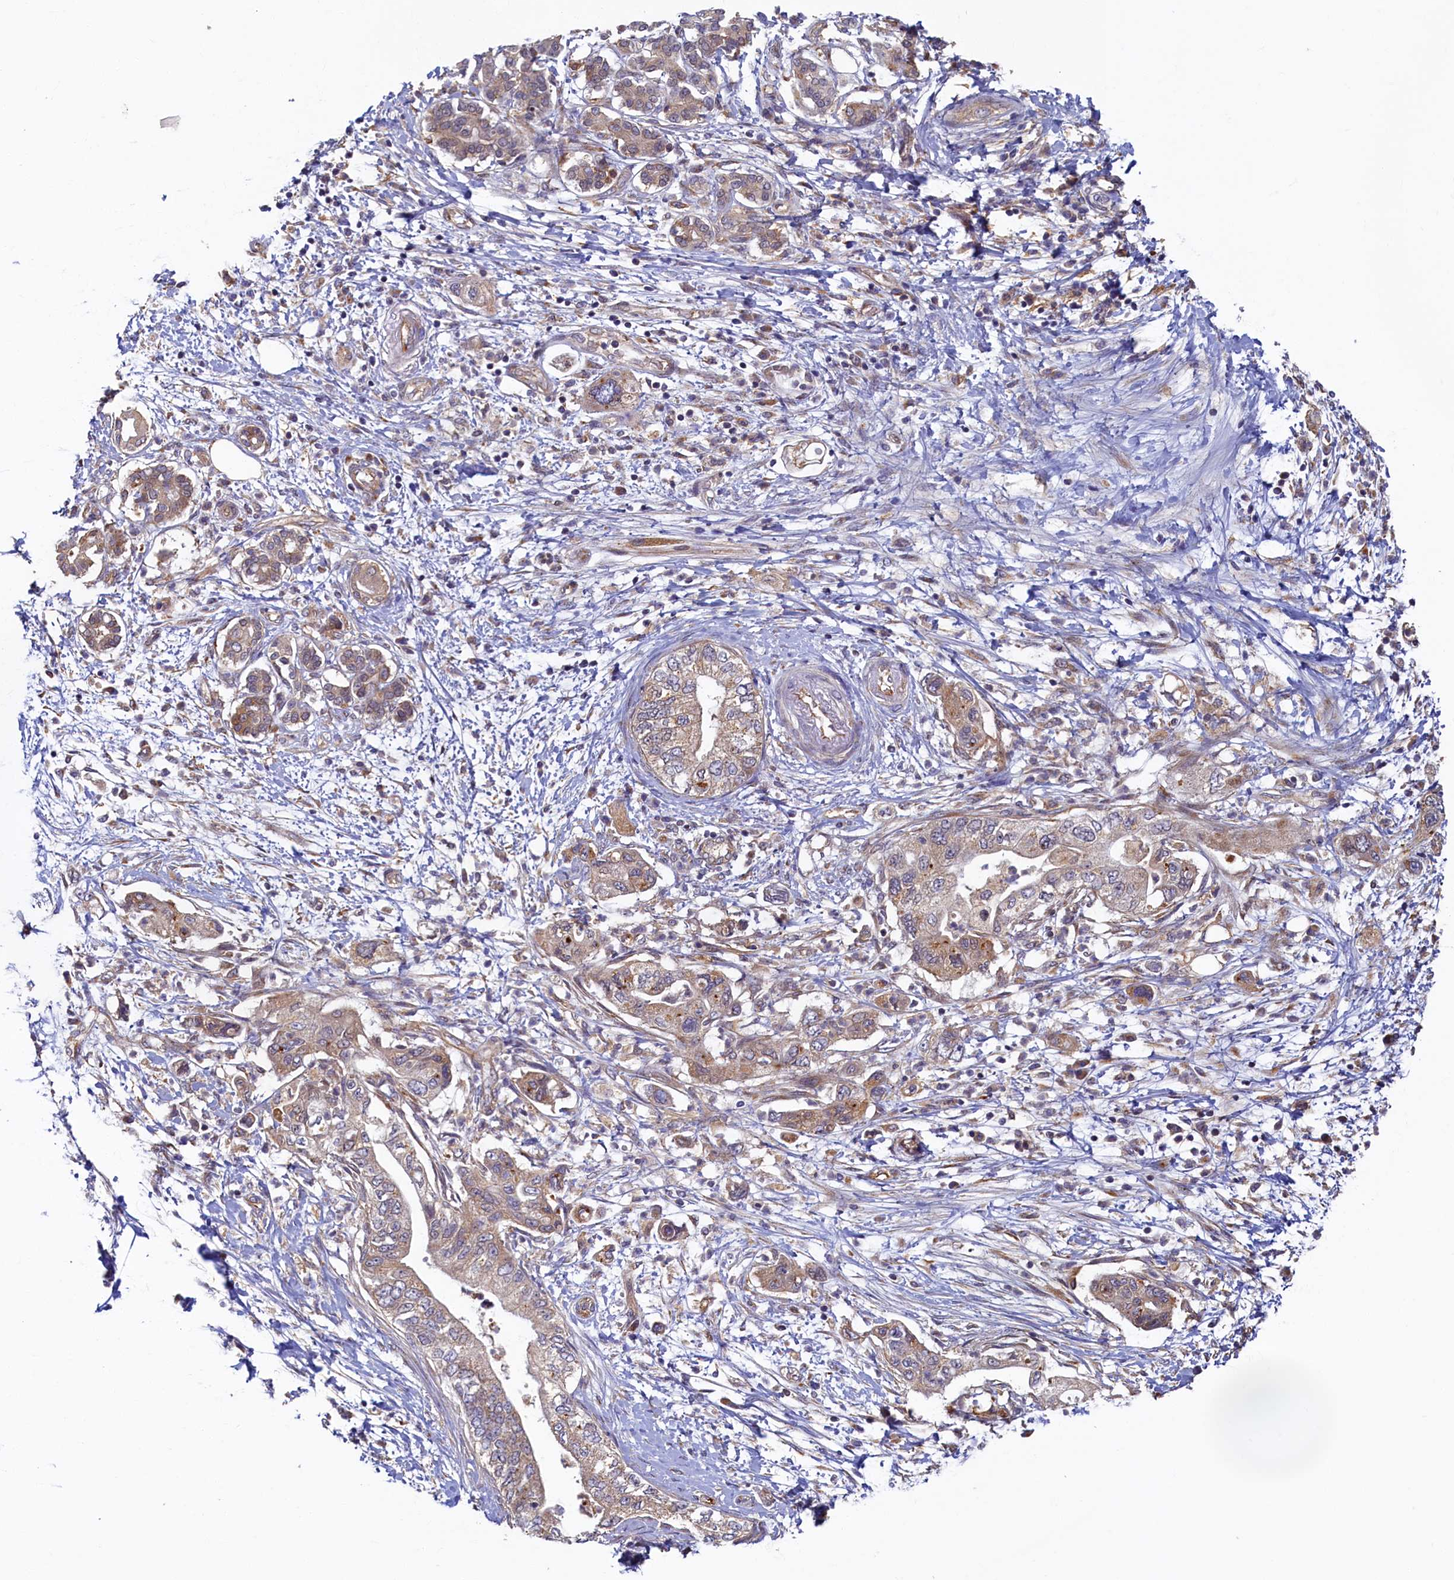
{"staining": {"intensity": "moderate", "quantity": "<25%", "location": "cytoplasmic/membranous"}, "tissue": "pancreatic cancer", "cell_type": "Tumor cells", "image_type": "cancer", "snomed": [{"axis": "morphology", "description": "Adenocarcinoma, NOS"}, {"axis": "topography", "description": "Pancreas"}], "caption": "This is an image of IHC staining of pancreatic cancer, which shows moderate positivity in the cytoplasmic/membranous of tumor cells.", "gene": "STX12", "patient": {"sex": "female", "age": 73}}